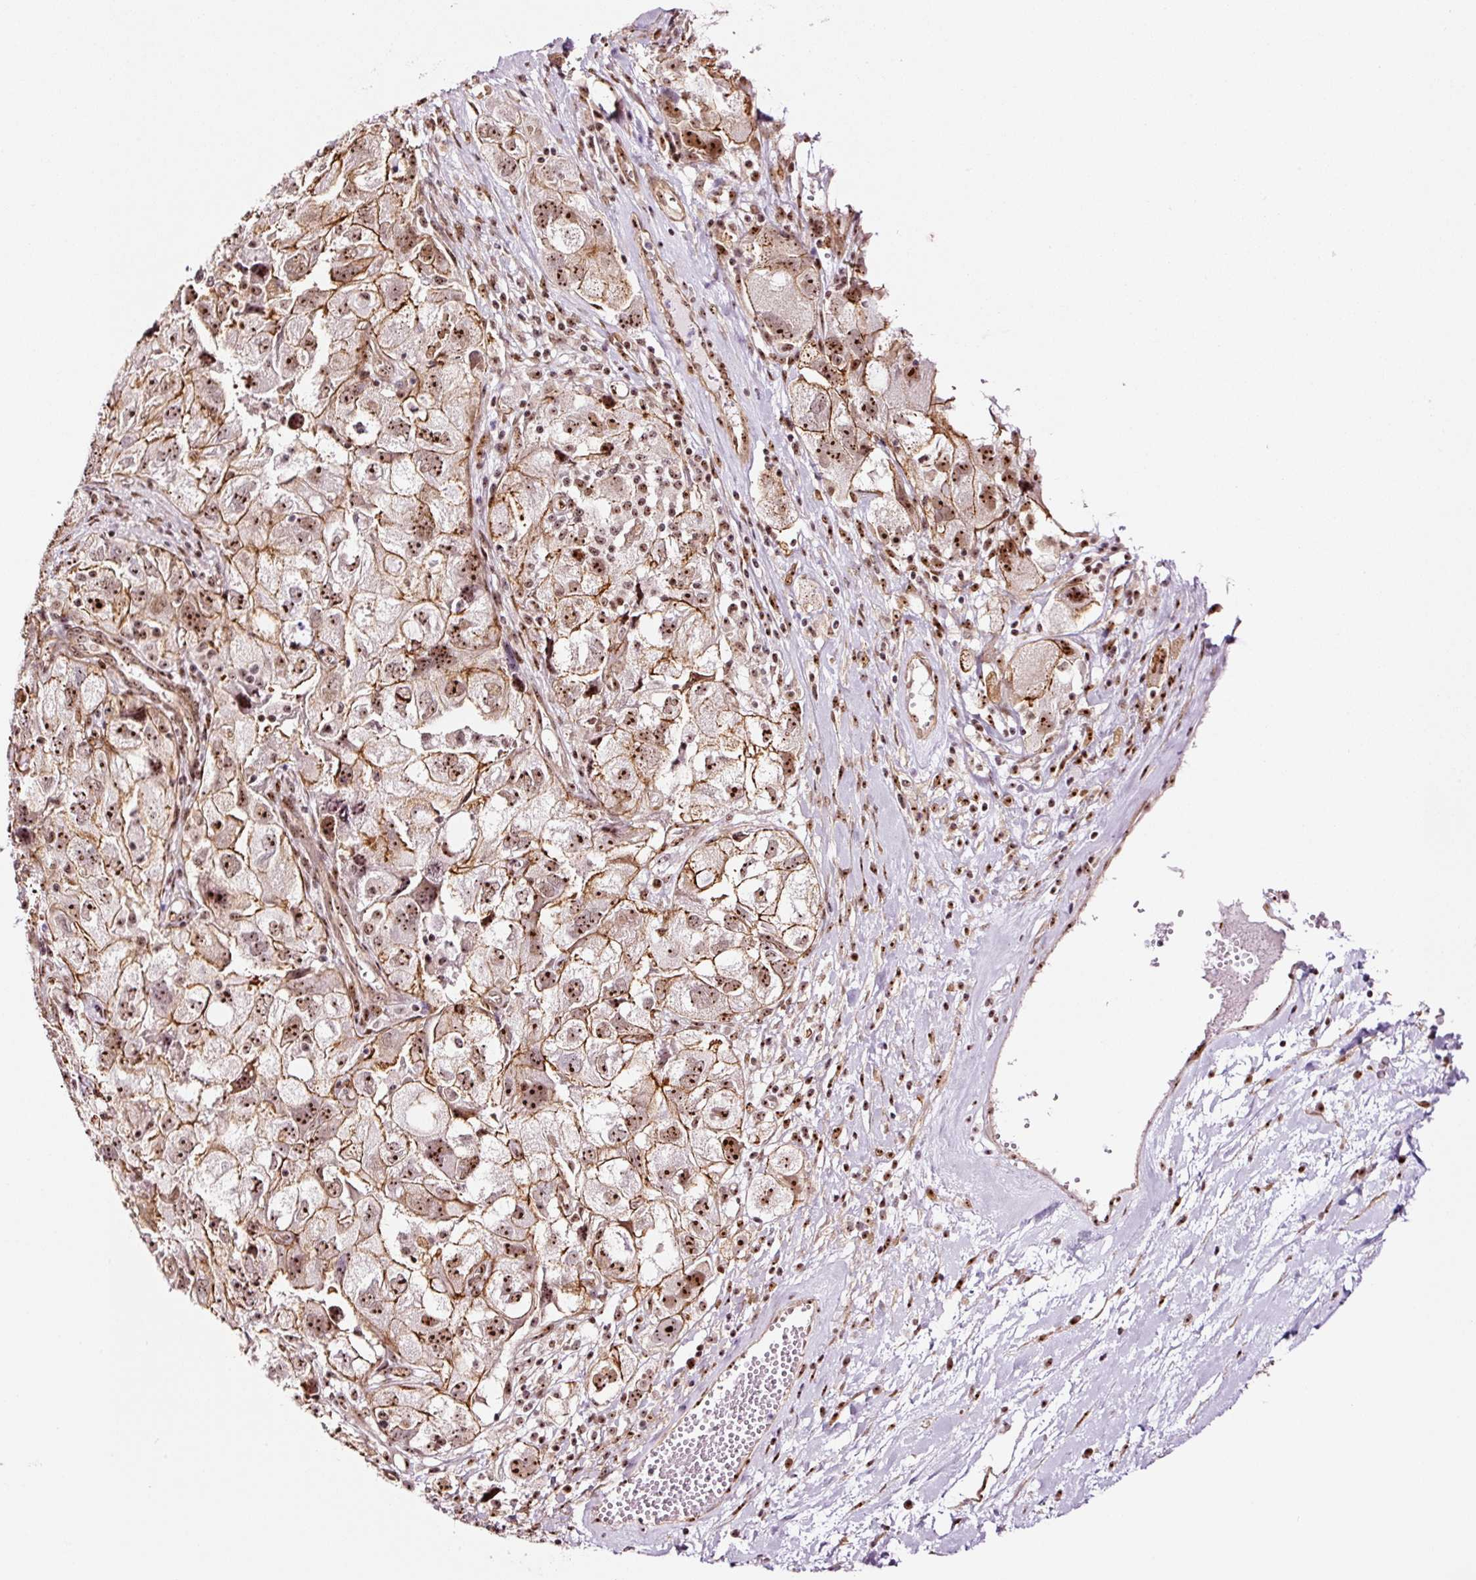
{"staining": {"intensity": "moderate", "quantity": ">75%", "location": "cytoplasmic/membranous,nuclear"}, "tissue": "ovarian cancer", "cell_type": "Tumor cells", "image_type": "cancer", "snomed": [{"axis": "morphology", "description": "Carcinoma, NOS"}, {"axis": "morphology", "description": "Cystadenocarcinoma, serous, NOS"}, {"axis": "topography", "description": "Ovary"}], "caption": "The histopathology image reveals staining of ovarian cancer, revealing moderate cytoplasmic/membranous and nuclear protein staining (brown color) within tumor cells.", "gene": "GNL3", "patient": {"sex": "female", "age": 69}}